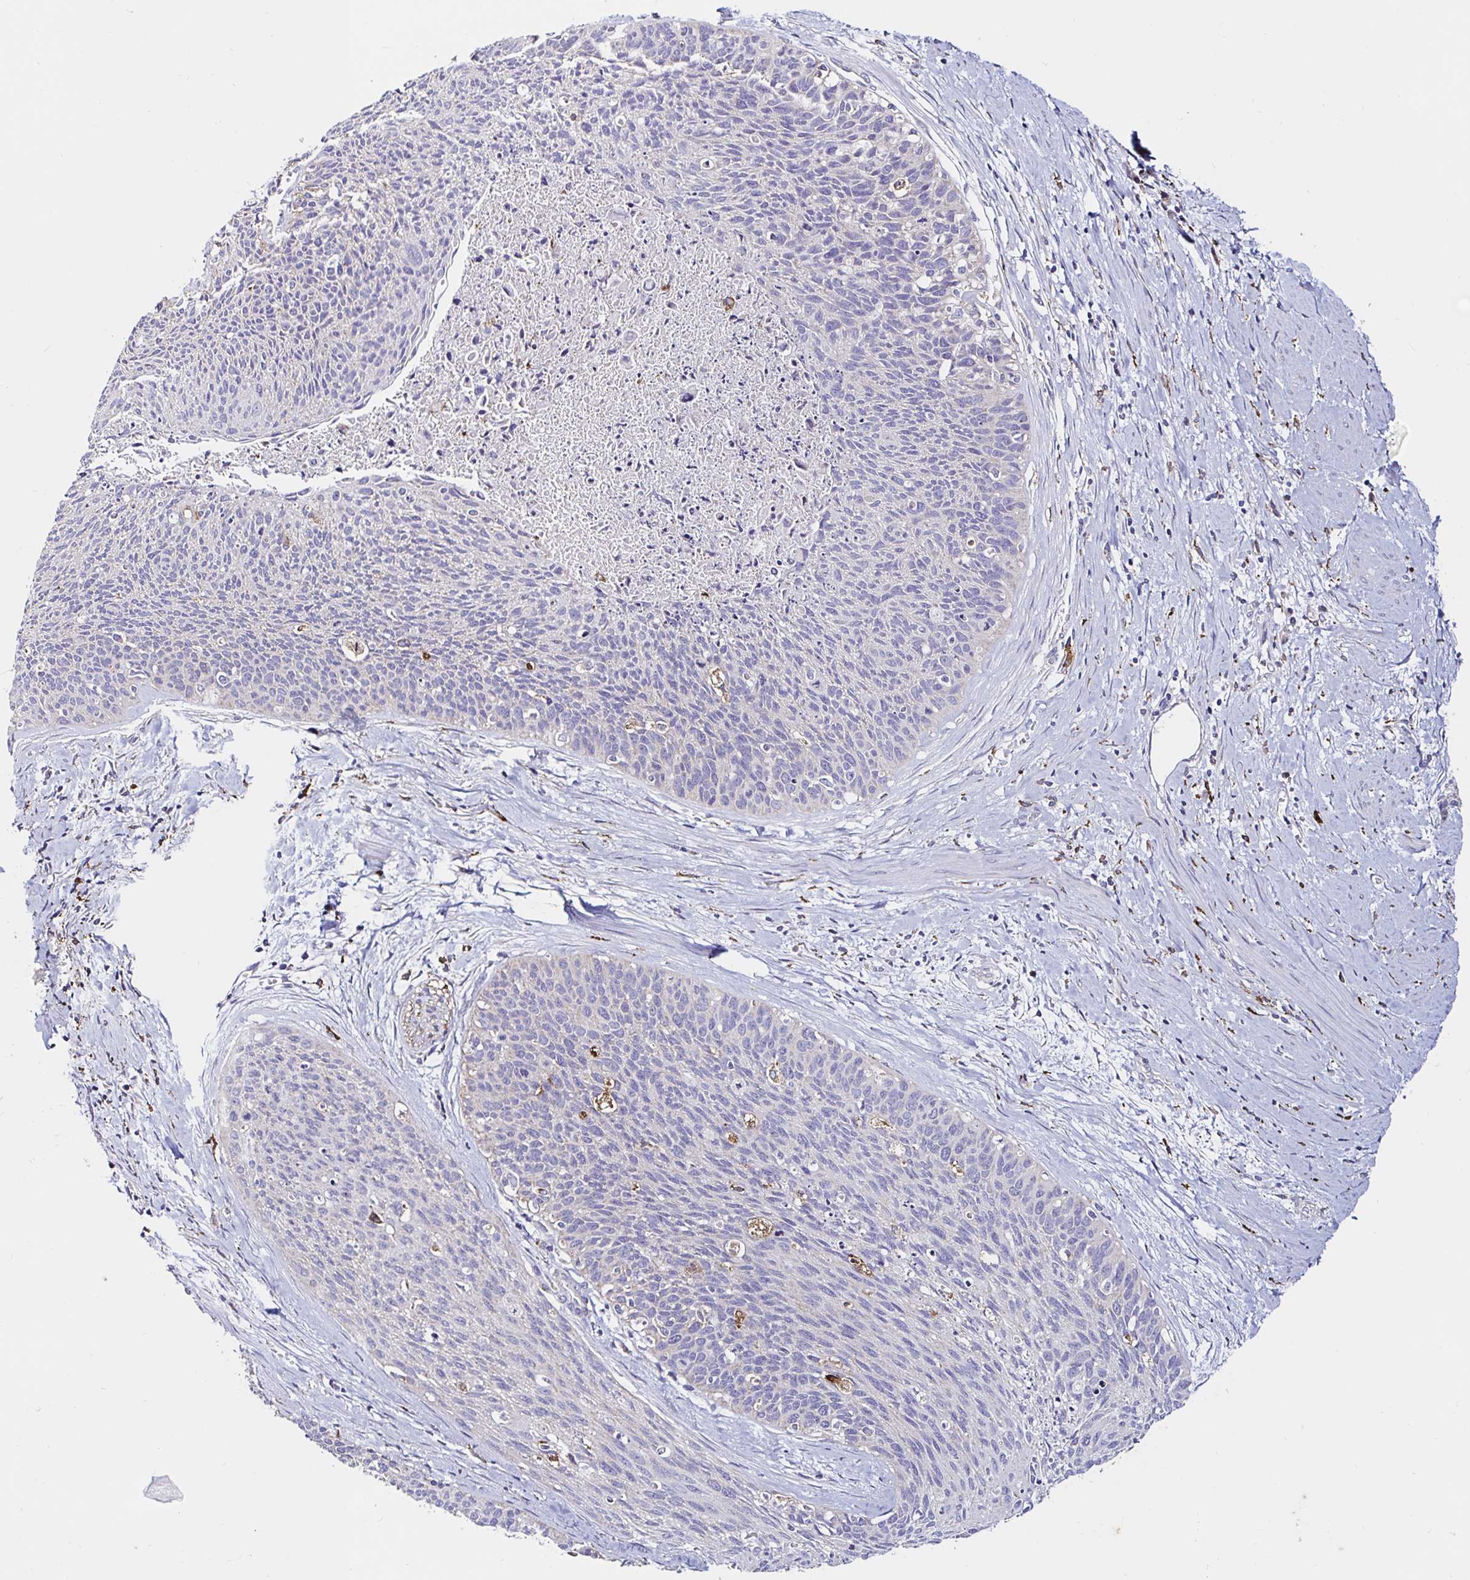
{"staining": {"intensity": "negative", "quantity": "none", "location": "none"}, "tissue": "cervical cancer", "cell_type": "Tumor cells", "image_type": "cancer", "snomed": [{"axis": "morphology", "description": "Squamous cell carcinoma, NOS"}, {"axis": "topography", "description": "Cervix"}], "caption": "DAB immunohistochemical staining of squamous cell carcinoma (cervical) exhibits no significant positivity in tumor cells. (Brightfield microscopy of DAB (3,3'-diaminobenzidine) immunohistochemistry (IHC) at high magnification).", "gene": "MSR1", "patient": {"sex": "female", "age": 55}}